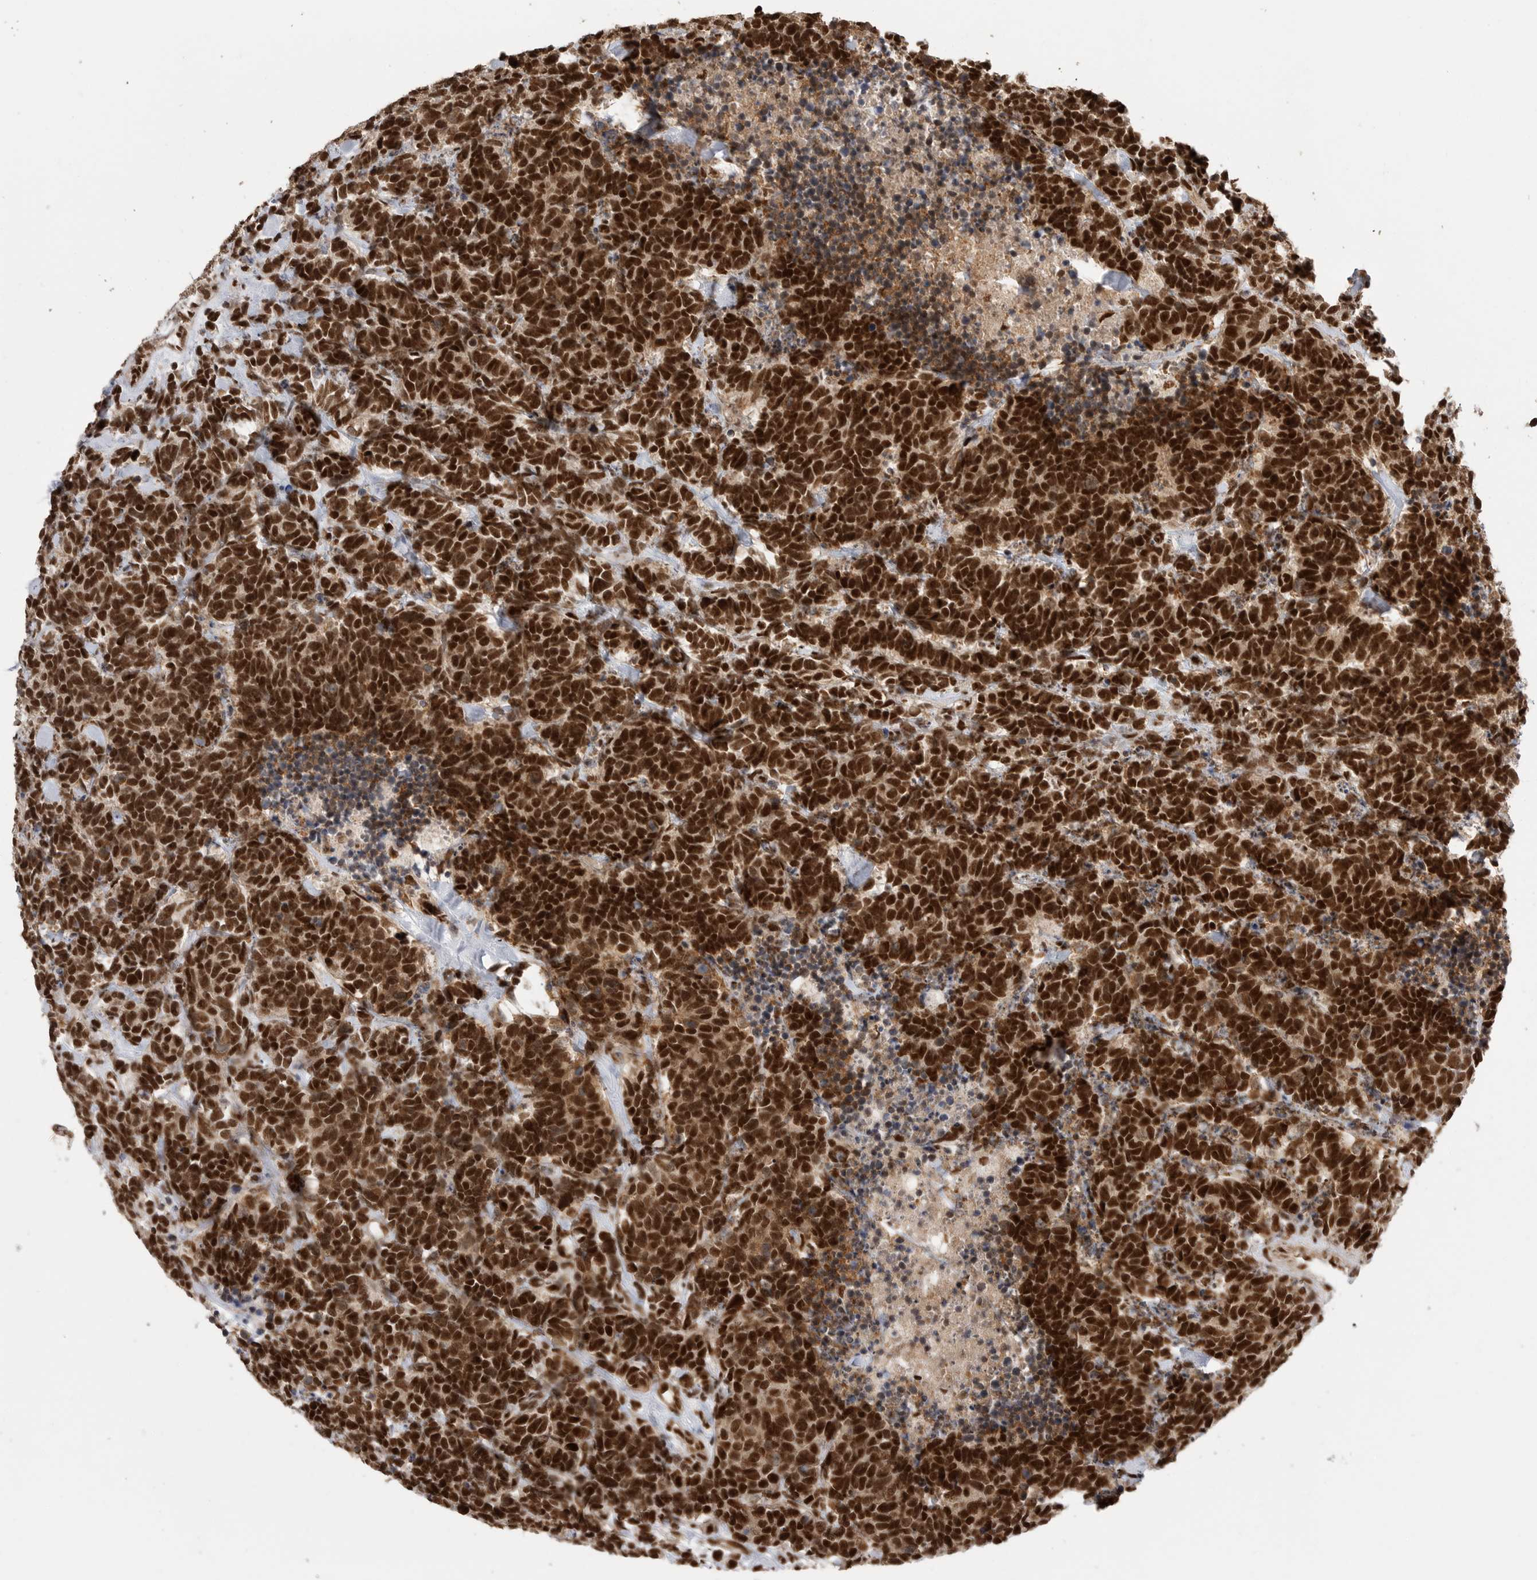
{"staining": {"intensity": "strong", "quantity": ">75%", "location": "nuclear"}, "tissue": "carcinoid", "cell_type": "Tumor cells", "image_type": "cancer", "snomed": [{"axis": "morphology", "description": "Carcinoma, NOS"}, {"axis": "morphology", "description": "Carcinoid, malignant, NOS"}, {"axis": "topography", "description": "Urinary bladder"}], "caption": "Immunohistochemical staining of human carcinoid reveals high levels of strong nuclear protein expression in approximately >75% of tumor cells. The staining was performed using DAB, with brown indicating positive protein expression. Nuclei are stained blue with hematoxylin.", "gene": "PPP1R8", "patient": {"sex": "male", "age": 57}}